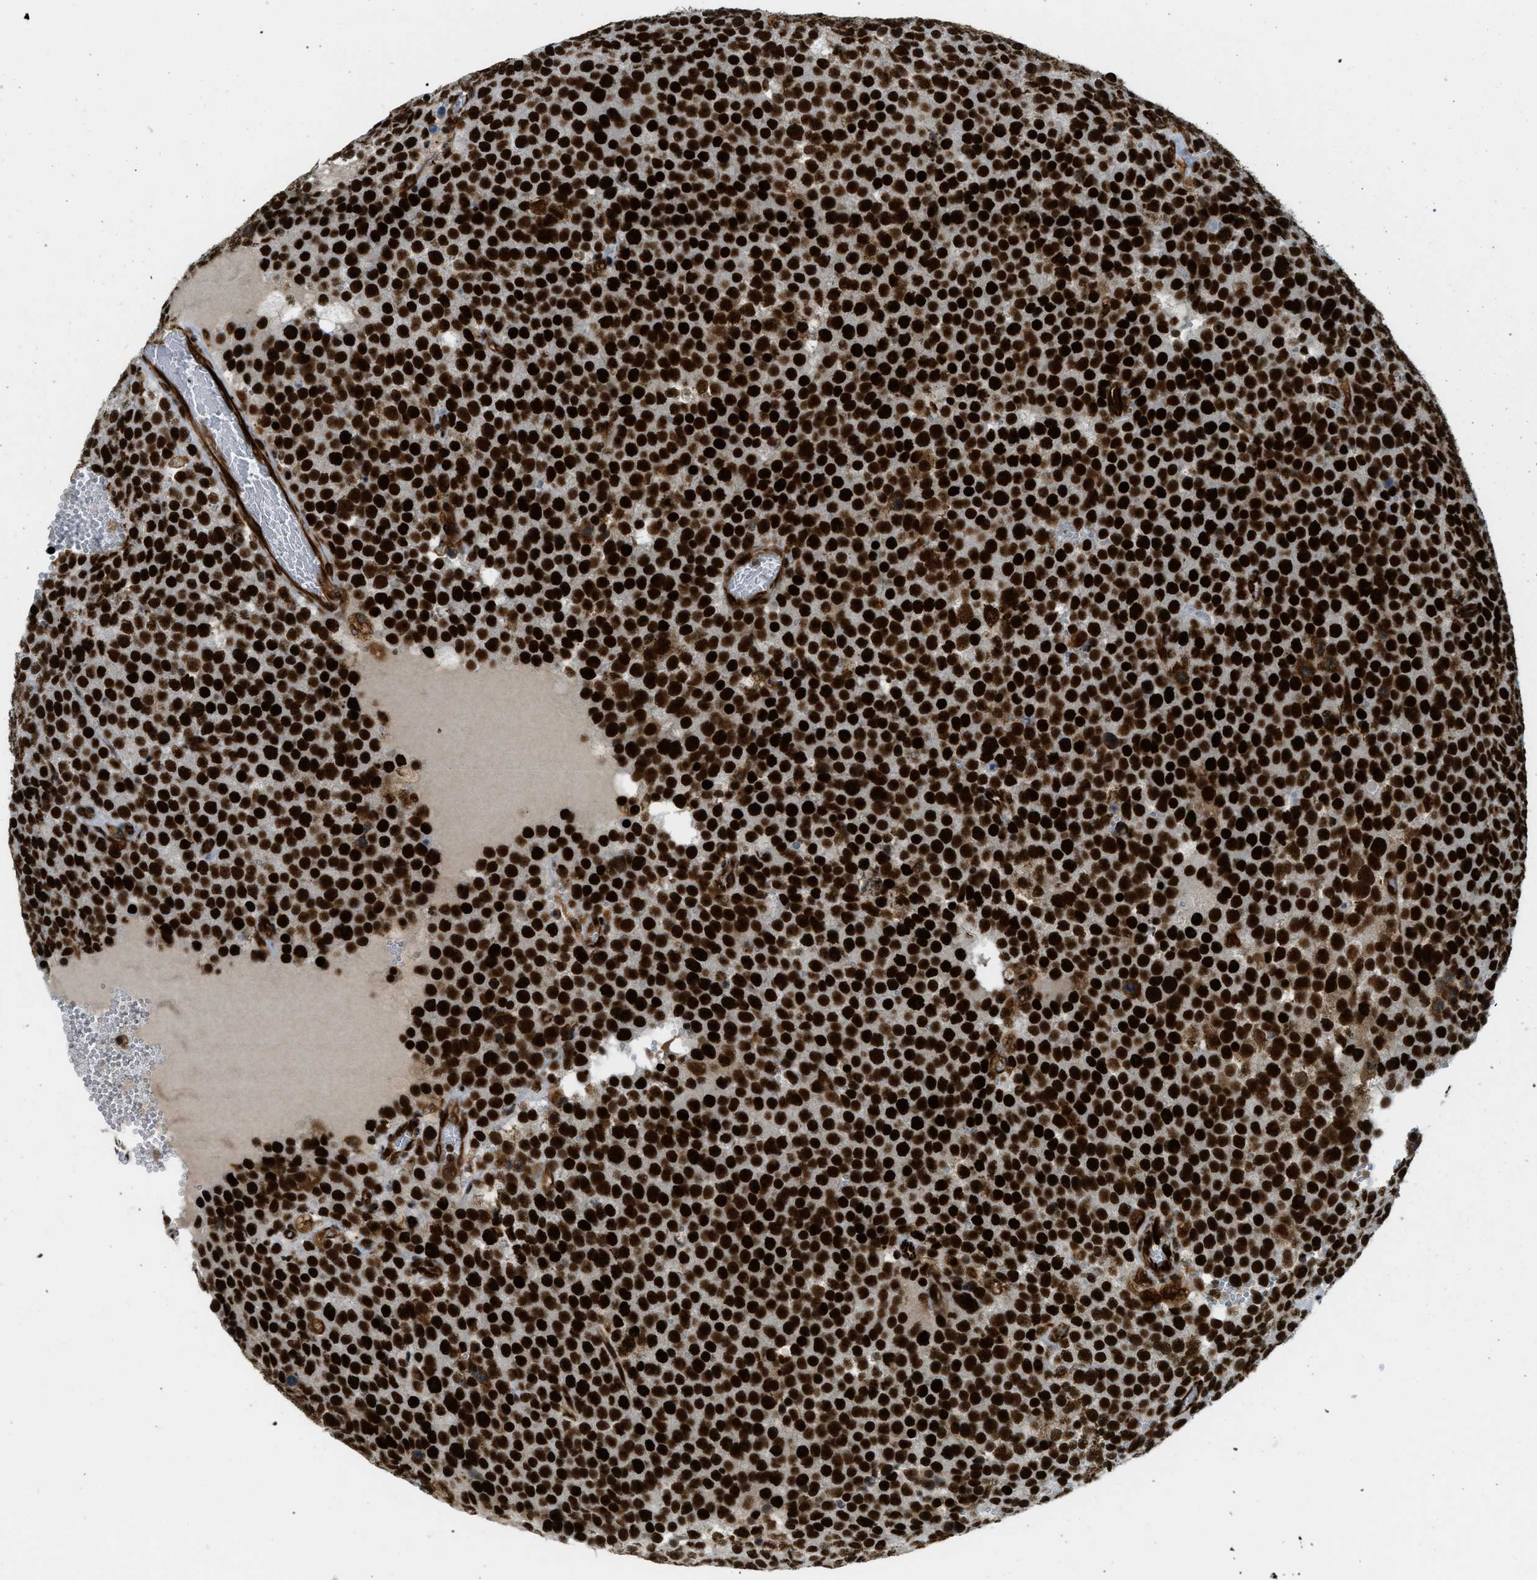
{"staining": {"intensity": "strong", "quantity": ">75%", "location": "nuclear"}, "tissue": "testis cancer", "cell_type": "Tumor cells", "image_type": "cancer", "snomed": [{"axis": "morphology", "description": "Normal tissue, NOS"}, {"axis": "morphology", "description": "Seminoma, NOS"}, {"axis": "topography", "description": "Testis"}], "caption": "Immunohistochemistry staining of testis cancer, which displays high levels of strong nuclear expression in about >75% of tumor cells indicating strong nuclear protein expression. The staining was performed using DAB (3,3'-diaminobenzidine) (brown) for protein detection and nuclei were counterstained in hematoxylin (blue).", "gene": "ZFR", "patient": {"sex": "male", "age": 71}}